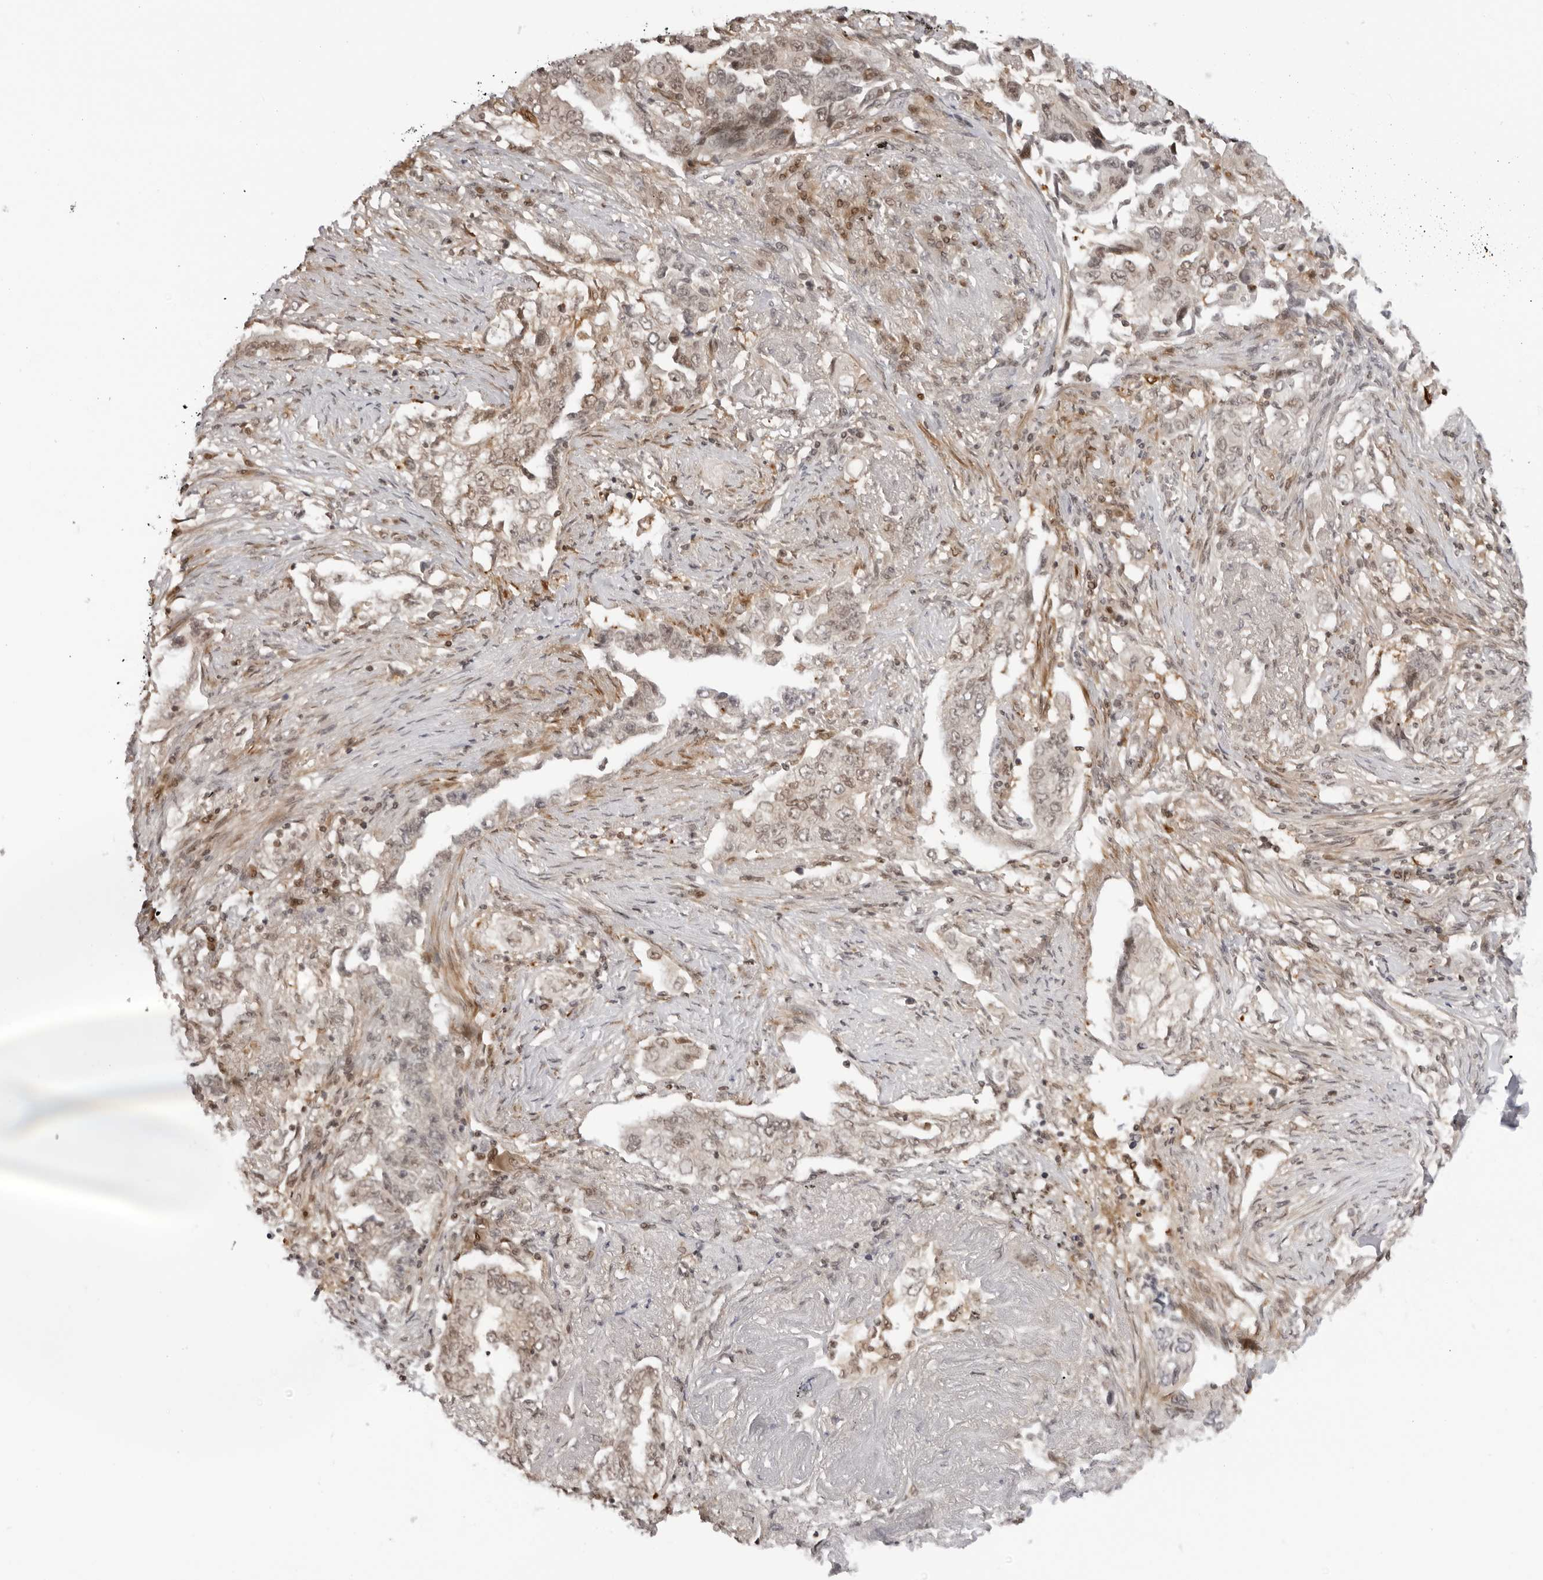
{"staining": {"intensity": "weak", "quantity": "25%-75%", "location": "nuclear"}, "tissue": "lung cancer", "cell_type": "Tumor cells", "image_type": "cancer", "snomed": [{"axis": "morphology", "description": "Adenocarcinoma, NOS"}, {"axis": "topography", "description": "Lung"}], "caption": "This is a histology image of immunohistochemistry staining of lung cancer, which shows weak expression in the nuclear of tumor cells.", "gene": "RNF146", "patient": {"sex": "female", "age": 51}}